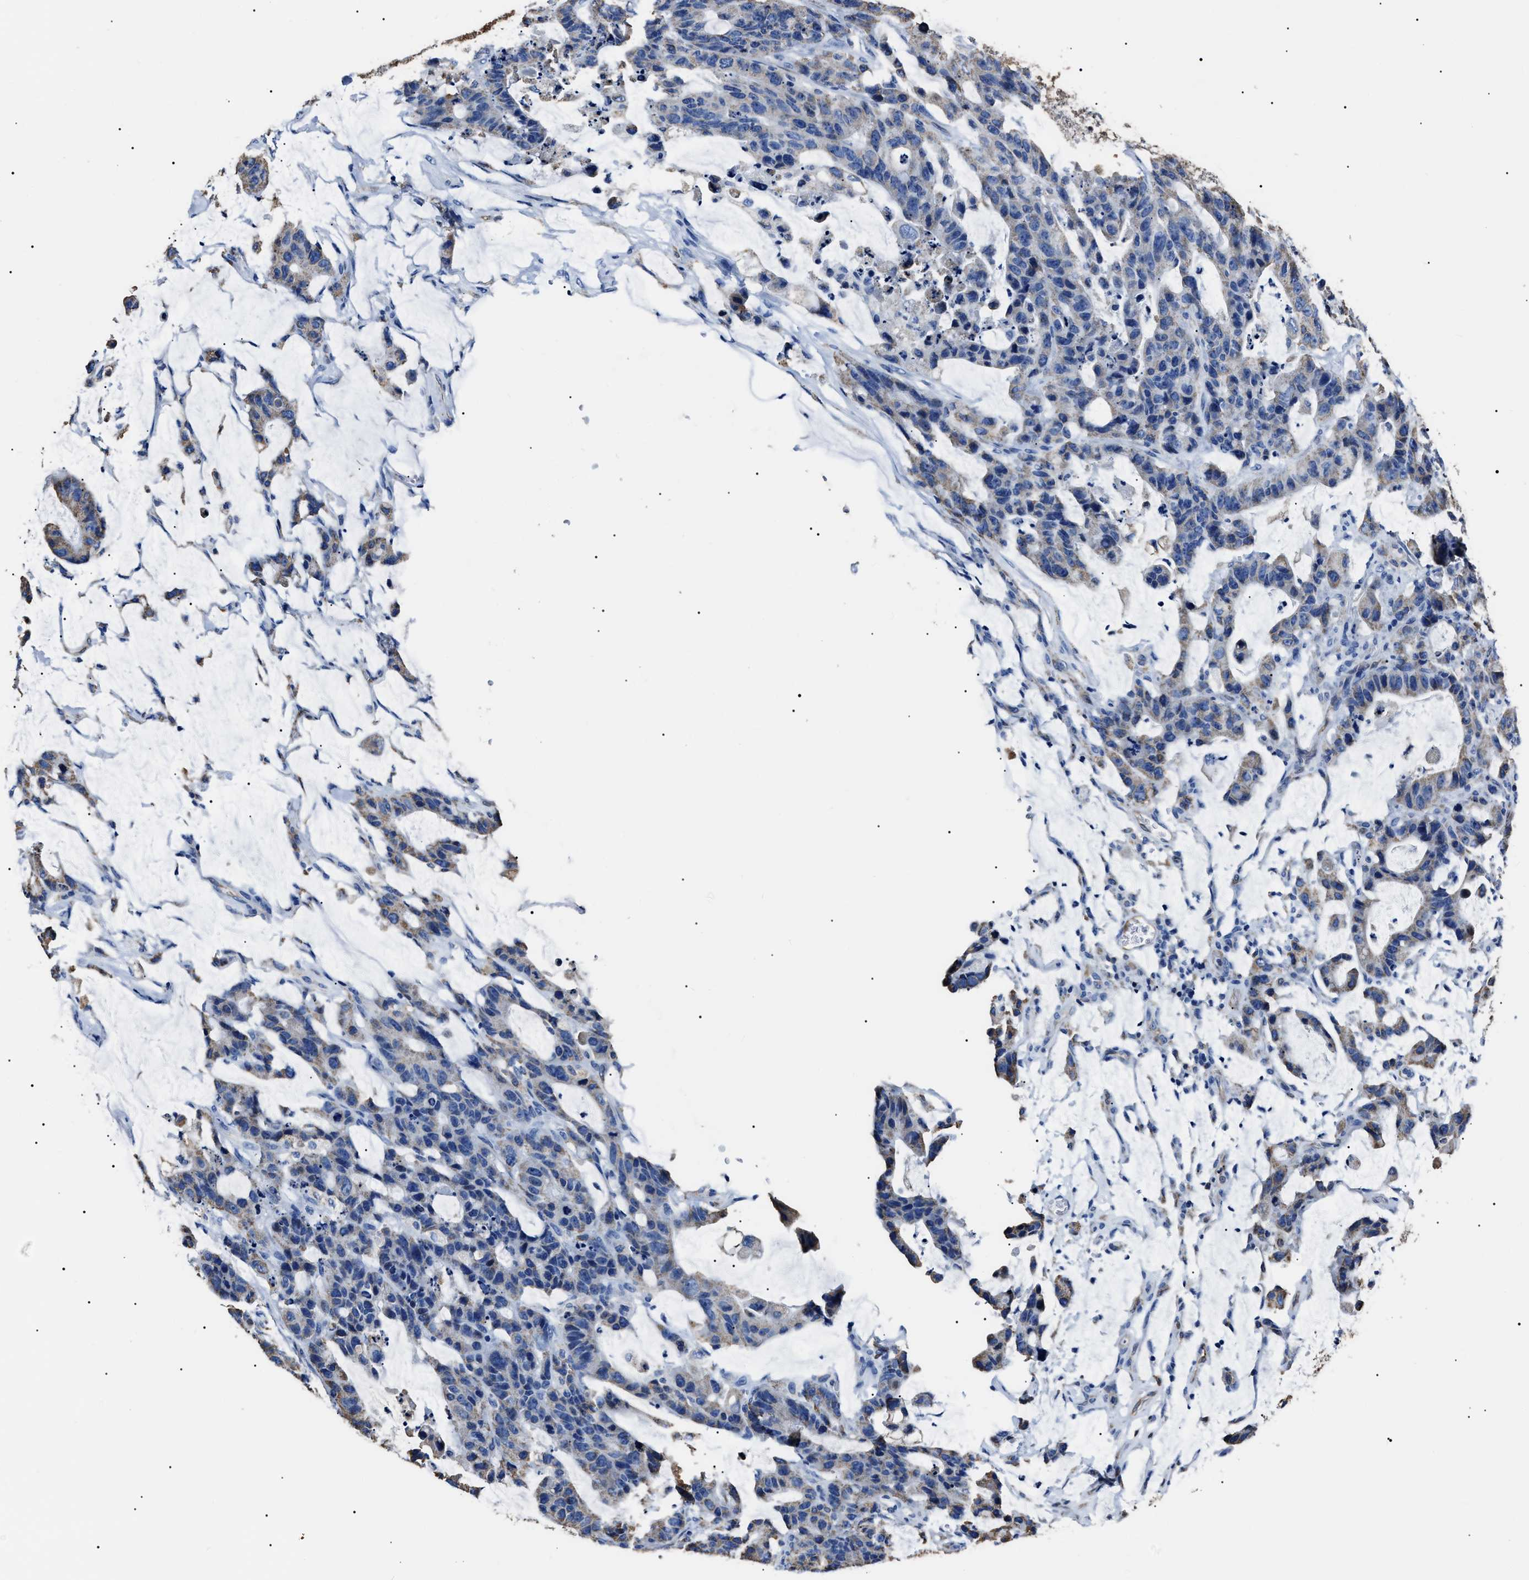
{"staining": {"intensity": "weak", "quantity": "<25%", "location": "cytoplasmic/membranous"}, "tissue": "colorectal cancer", "cell_type": "Tumor cells", "image_type": "cancer", "snomed": [{"axis": "morphology", "description": "Adenocarcinoma, NOS"}, {"axis": "topography", "description": "Colon"}], "caption": "This is an immunohistochemistry (IHC) image of colorectal cancer (adenocarcinoma). There is no staining in tumor cells.", "gene": "ALDH1A1", "patient": {"sex": "male", "age": 76}}